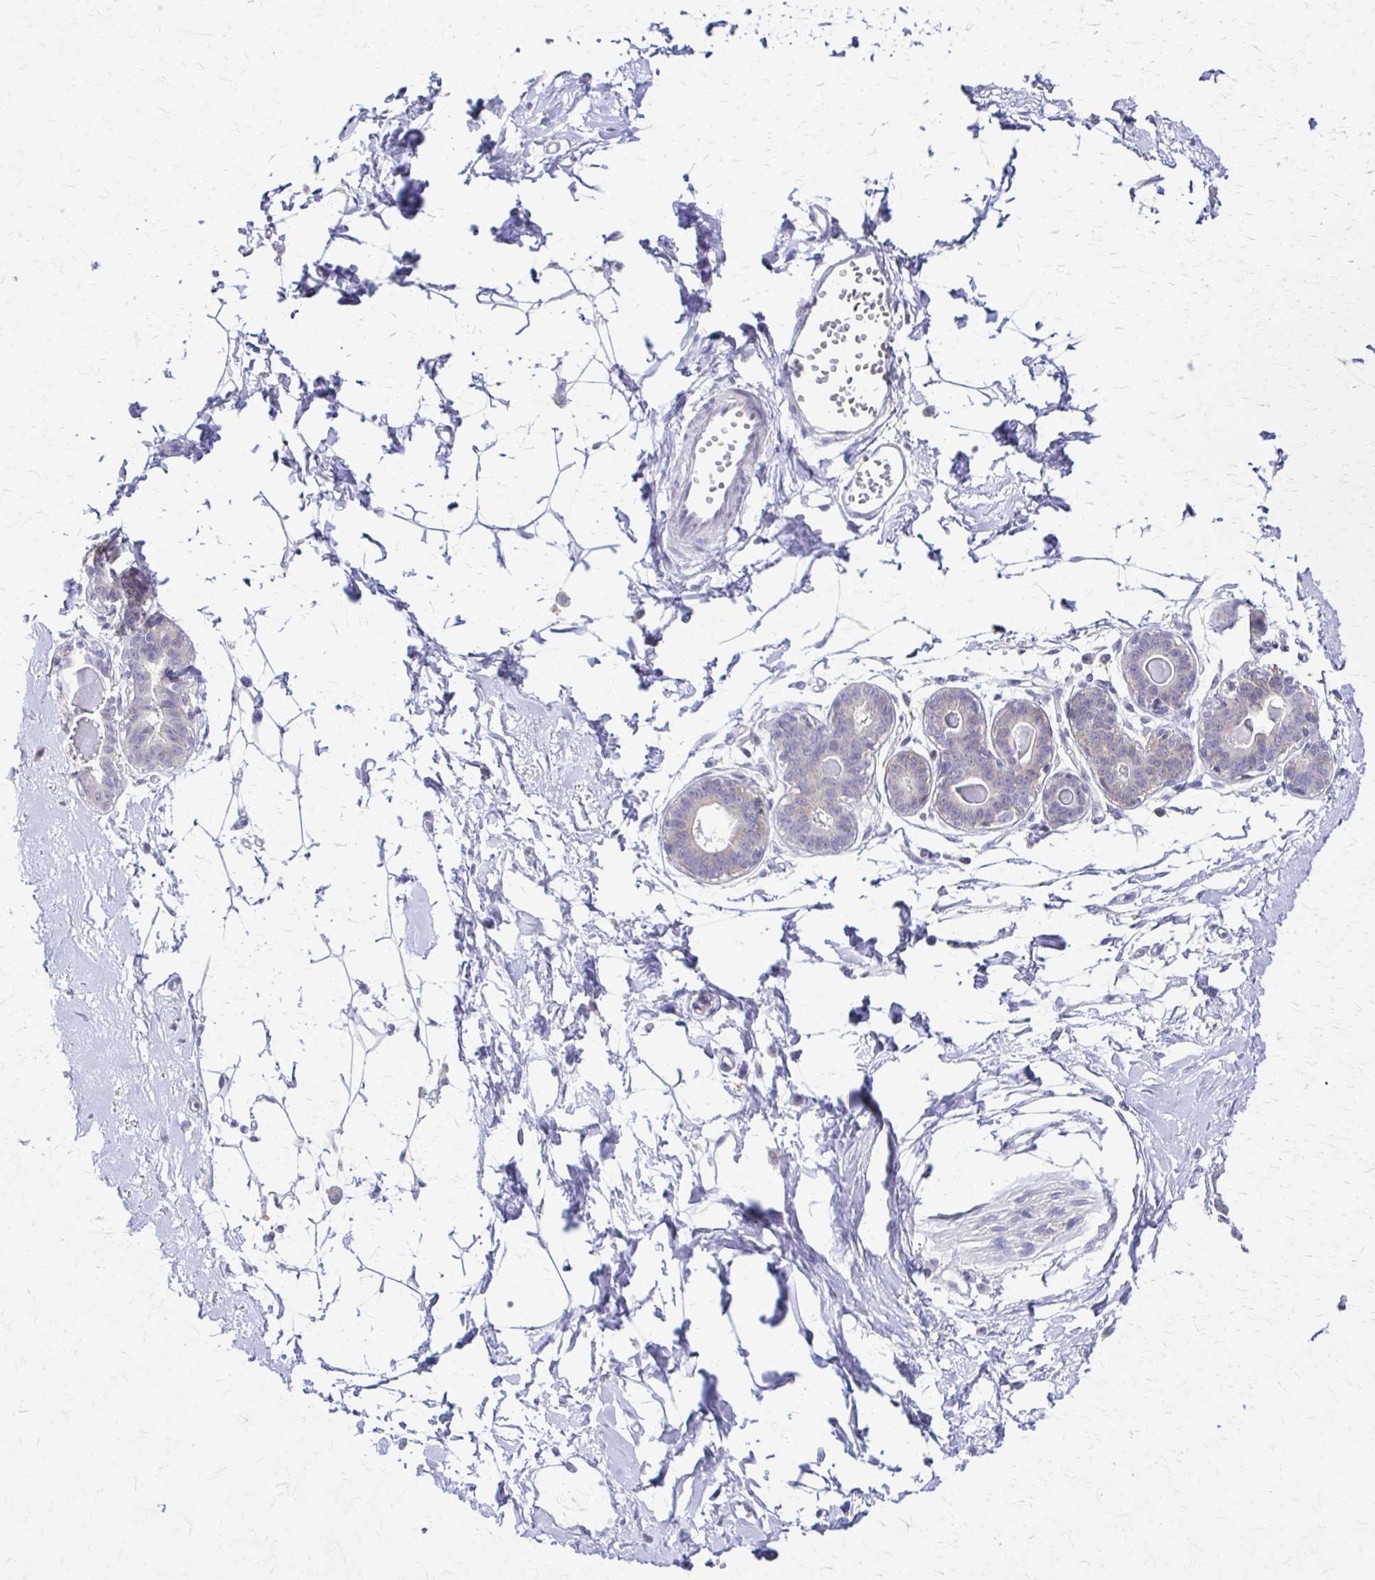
{"staining": {"intensity": "negative", "quantity": "none", "location": "none"}, "tissue": "breast", "cell_type": "Adipocytes", "image_type": "normal", "snomed": [{"axis": "morphology", "description": "Normal tissue, NOS"}, {"axis": "topography", "description": "Breast"}], "caption": "Immunohistochemical staining of normal human breast displays no significant staining in adipocytes. (DAB (3,3'-diaminobenzidine) IHC with hematoxylin counter stain).", "gene": "PIK3AP1", "patient": {"sex": "female", "age": 45}}